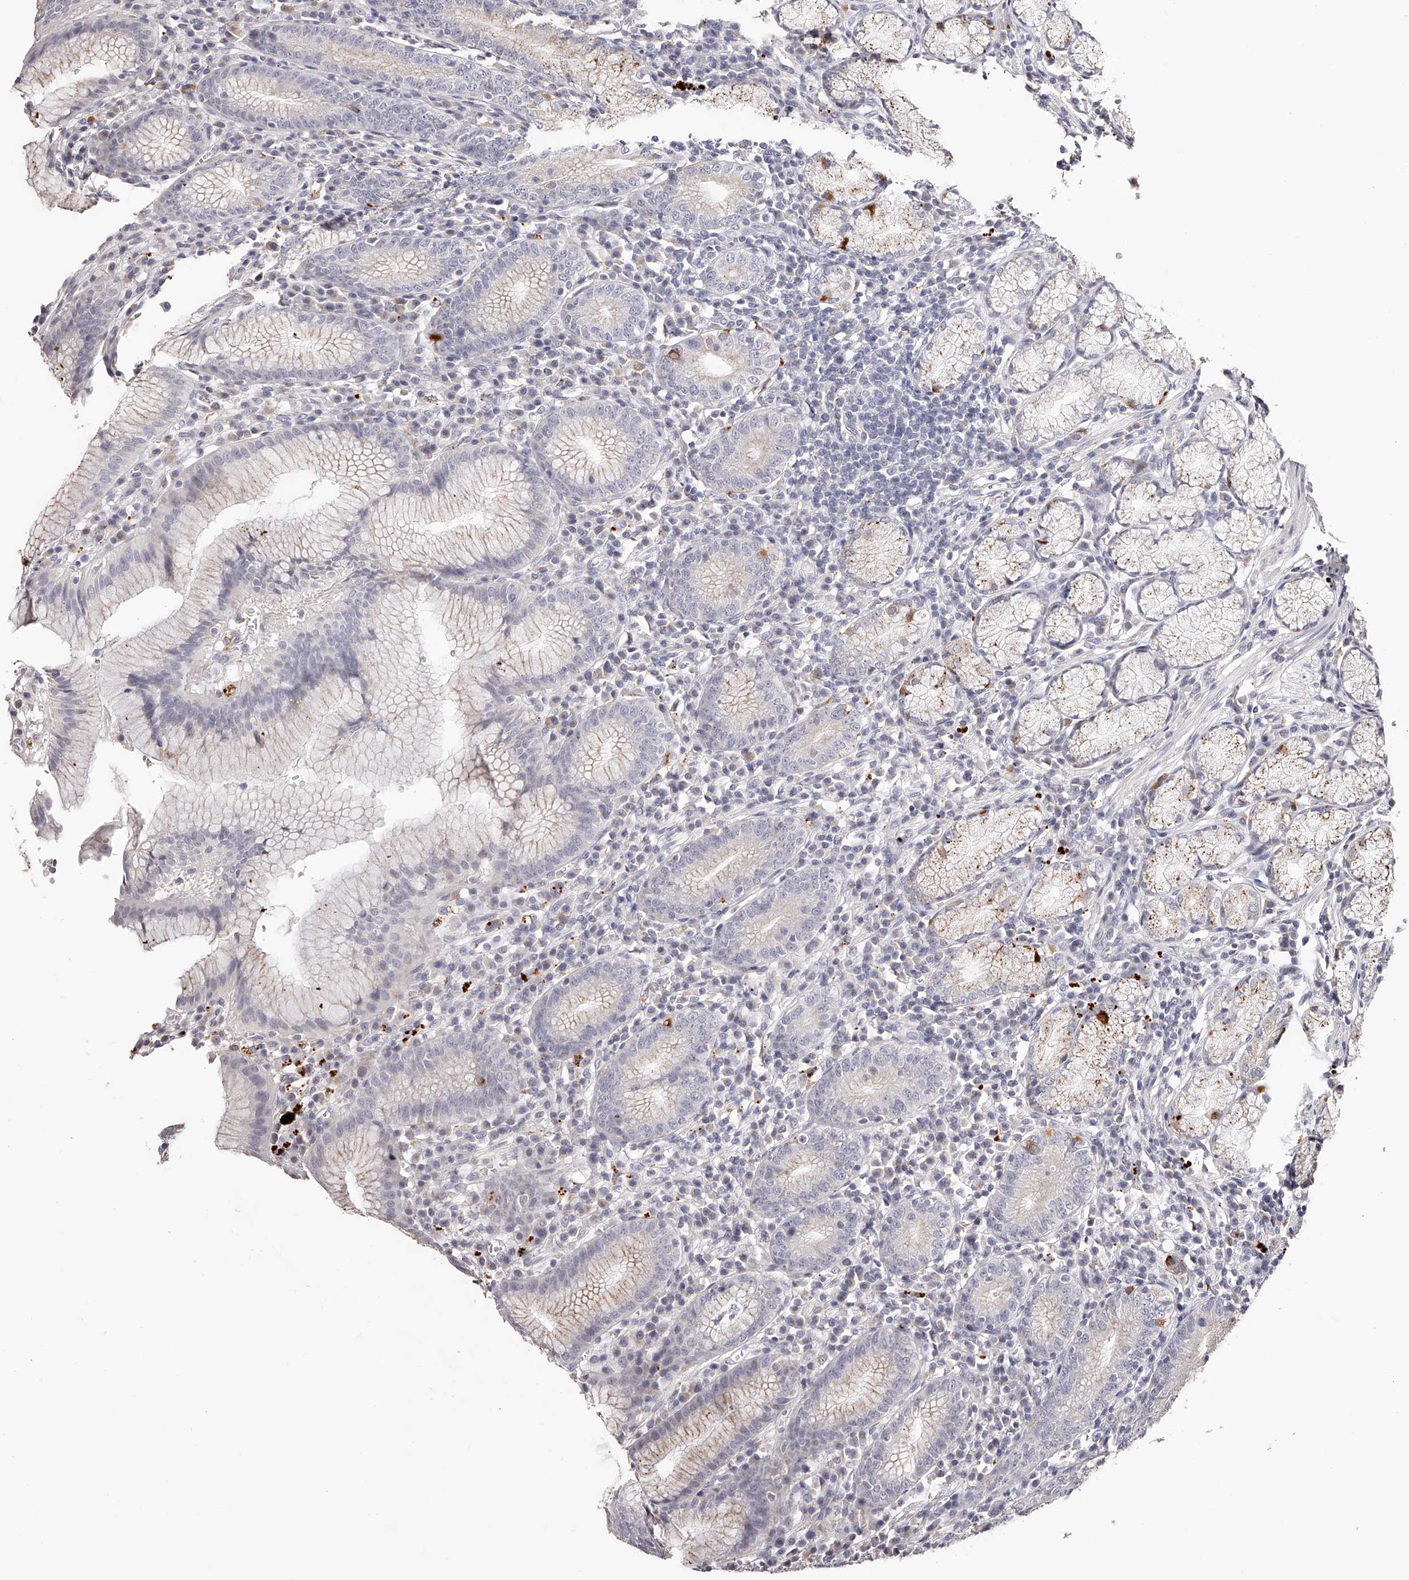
{"staining": {"intensity": "weak", "quantity": "<25%", "location": "cytoplasmic/membranous"}, "tissue": "stomach", "cell_type": "Glandular cells", "image_type": "normal", "snomed": [{"axis": "morphology", "description": "Normal tissue, NOS"}, {"axis": "topography", "description": "Stomach"}], "caption": "Immunohistochemical staining of unremarkable stomach exhibits no significant positivity in glandular cells.", "gene": "SLC35D3", "patient": {"sex": "male", "age": 55}}